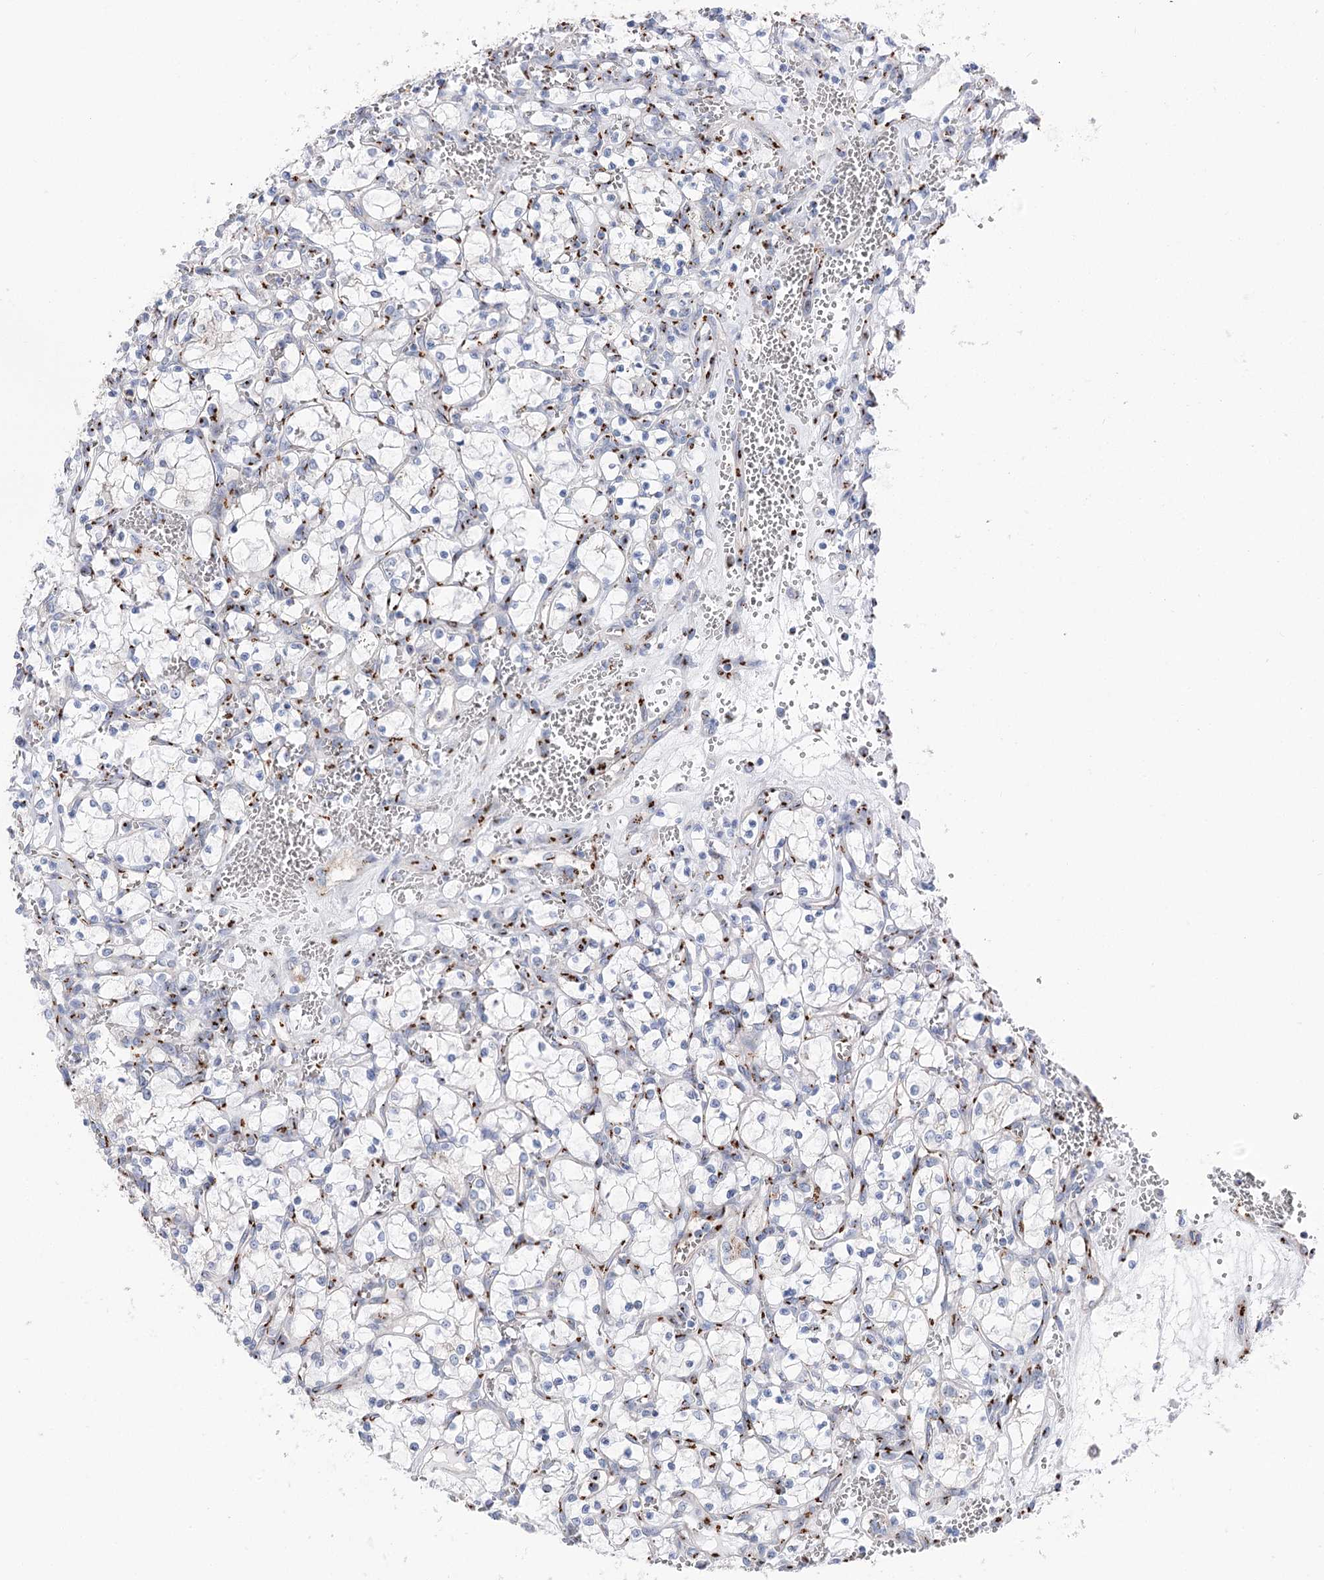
{"staining": {"intensity": "negative", "quantity": "none", "location": "none"}, "tissue": "renal cancer", "cell_type": "Tumor cells", "image_type": "cancer", "snomed": [{"axis": "morphology", "description": "Adenocarcinoma, NOS"}, {"axis": "topography", "description": "Kidney"}], "caption": "A micrograph of renal adenocarcinoma stained for a protein demonstrates no brown staining in tumor cells.", "gene": "TMEM165", "patient": {"sex": "female", "age": 69}}